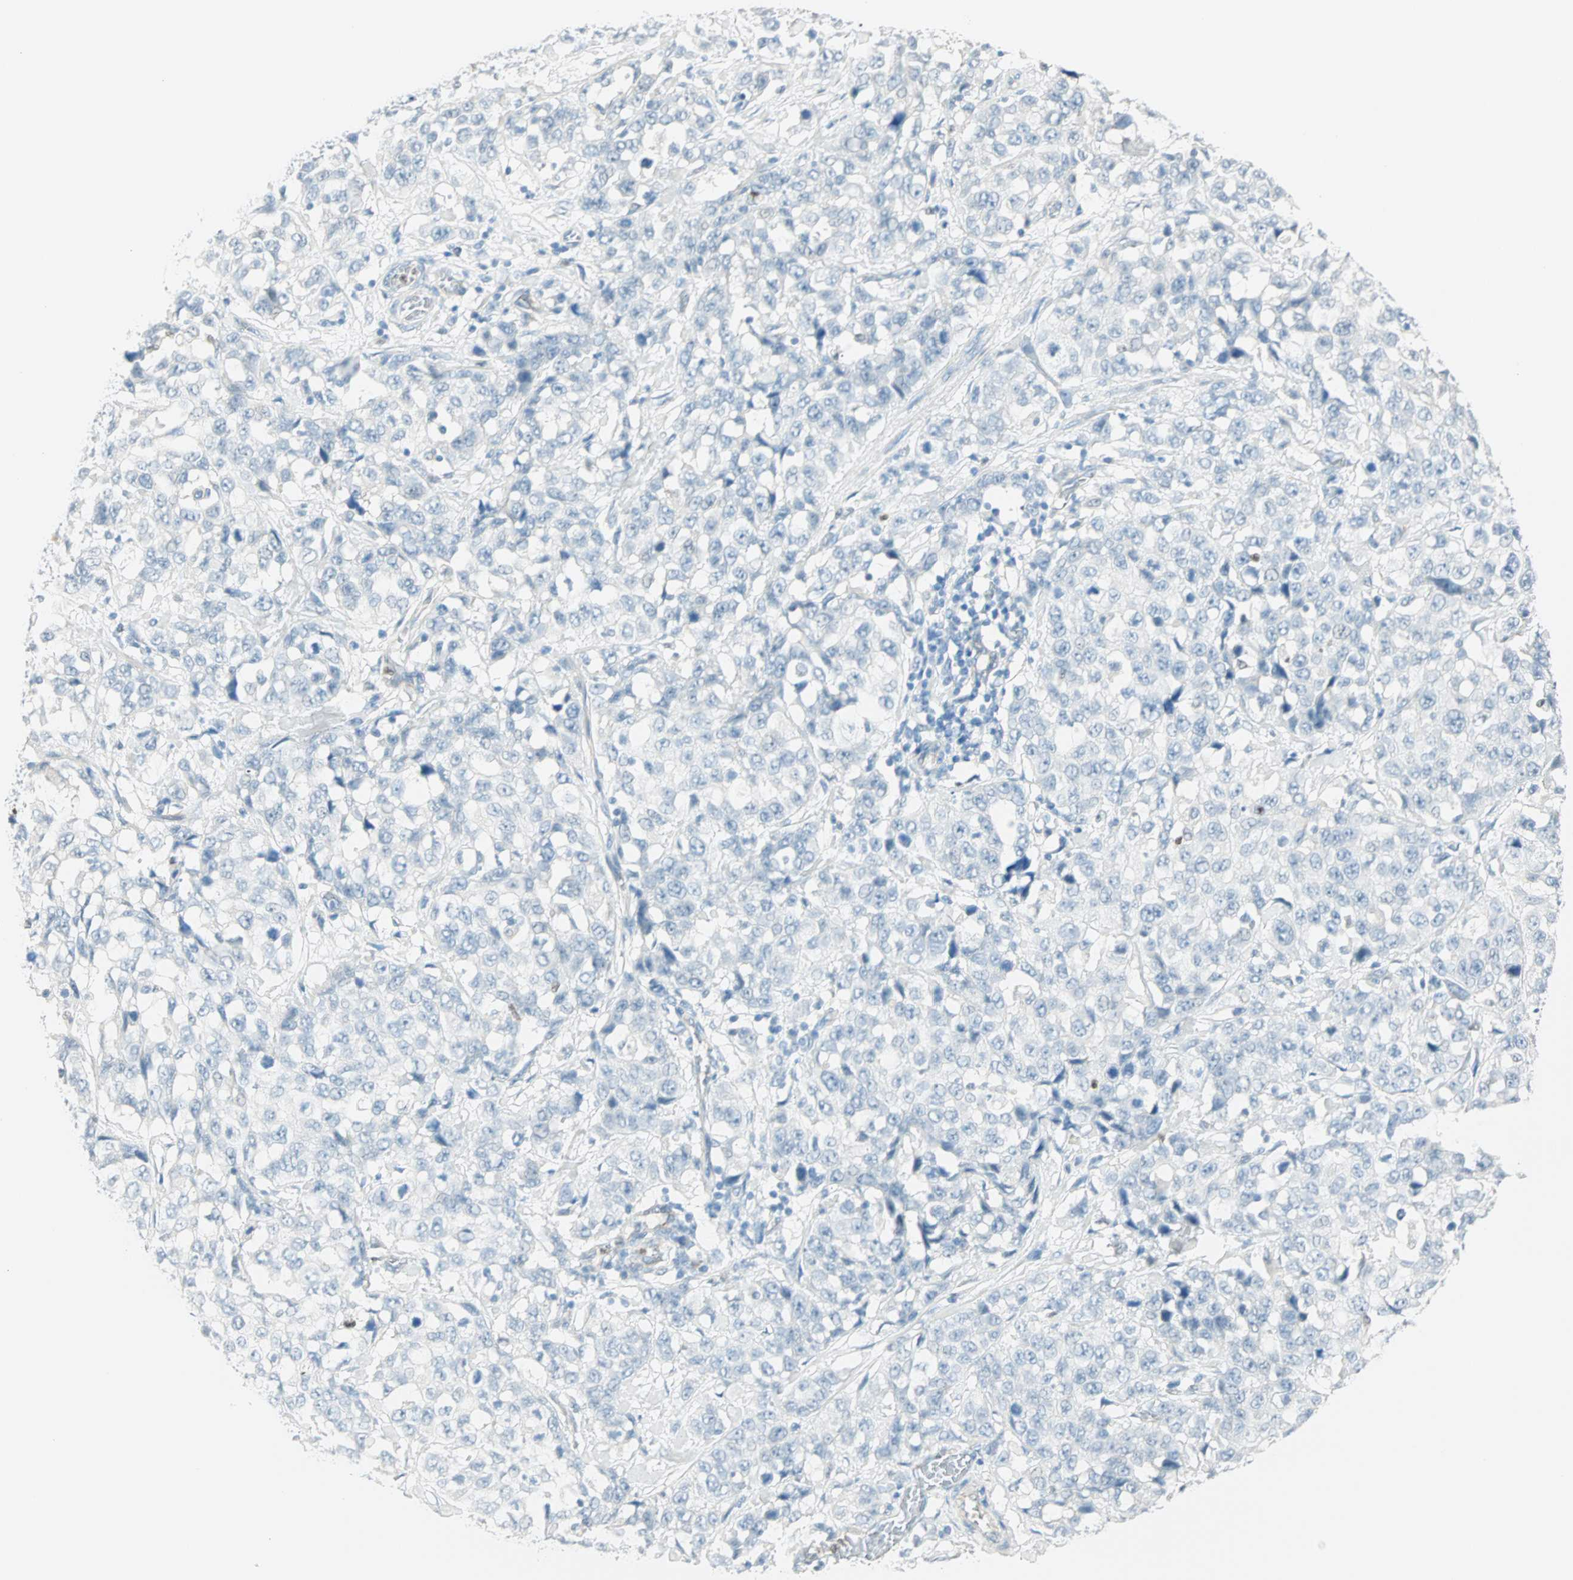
{"staining": {"intensity": "negative", "quantity": "none", "location": "none"}, "tissue": "stomach cancer", "cell_type": "Tumor cells", "image_type": "cancer", "snomed": [{"axis": "morphology", "description": "Normal tissue, NOS"}, {"axis": "morphology", "description": "Adenocarcinoma, NOS"}, {"axis": "topography", "description": "Stomach"}], "caption": "A micrograph of human stomach cancer is negative for staining in tumor cells.", "gene": "MLLT10", "patient": {"sex": "male", "age": 48}}